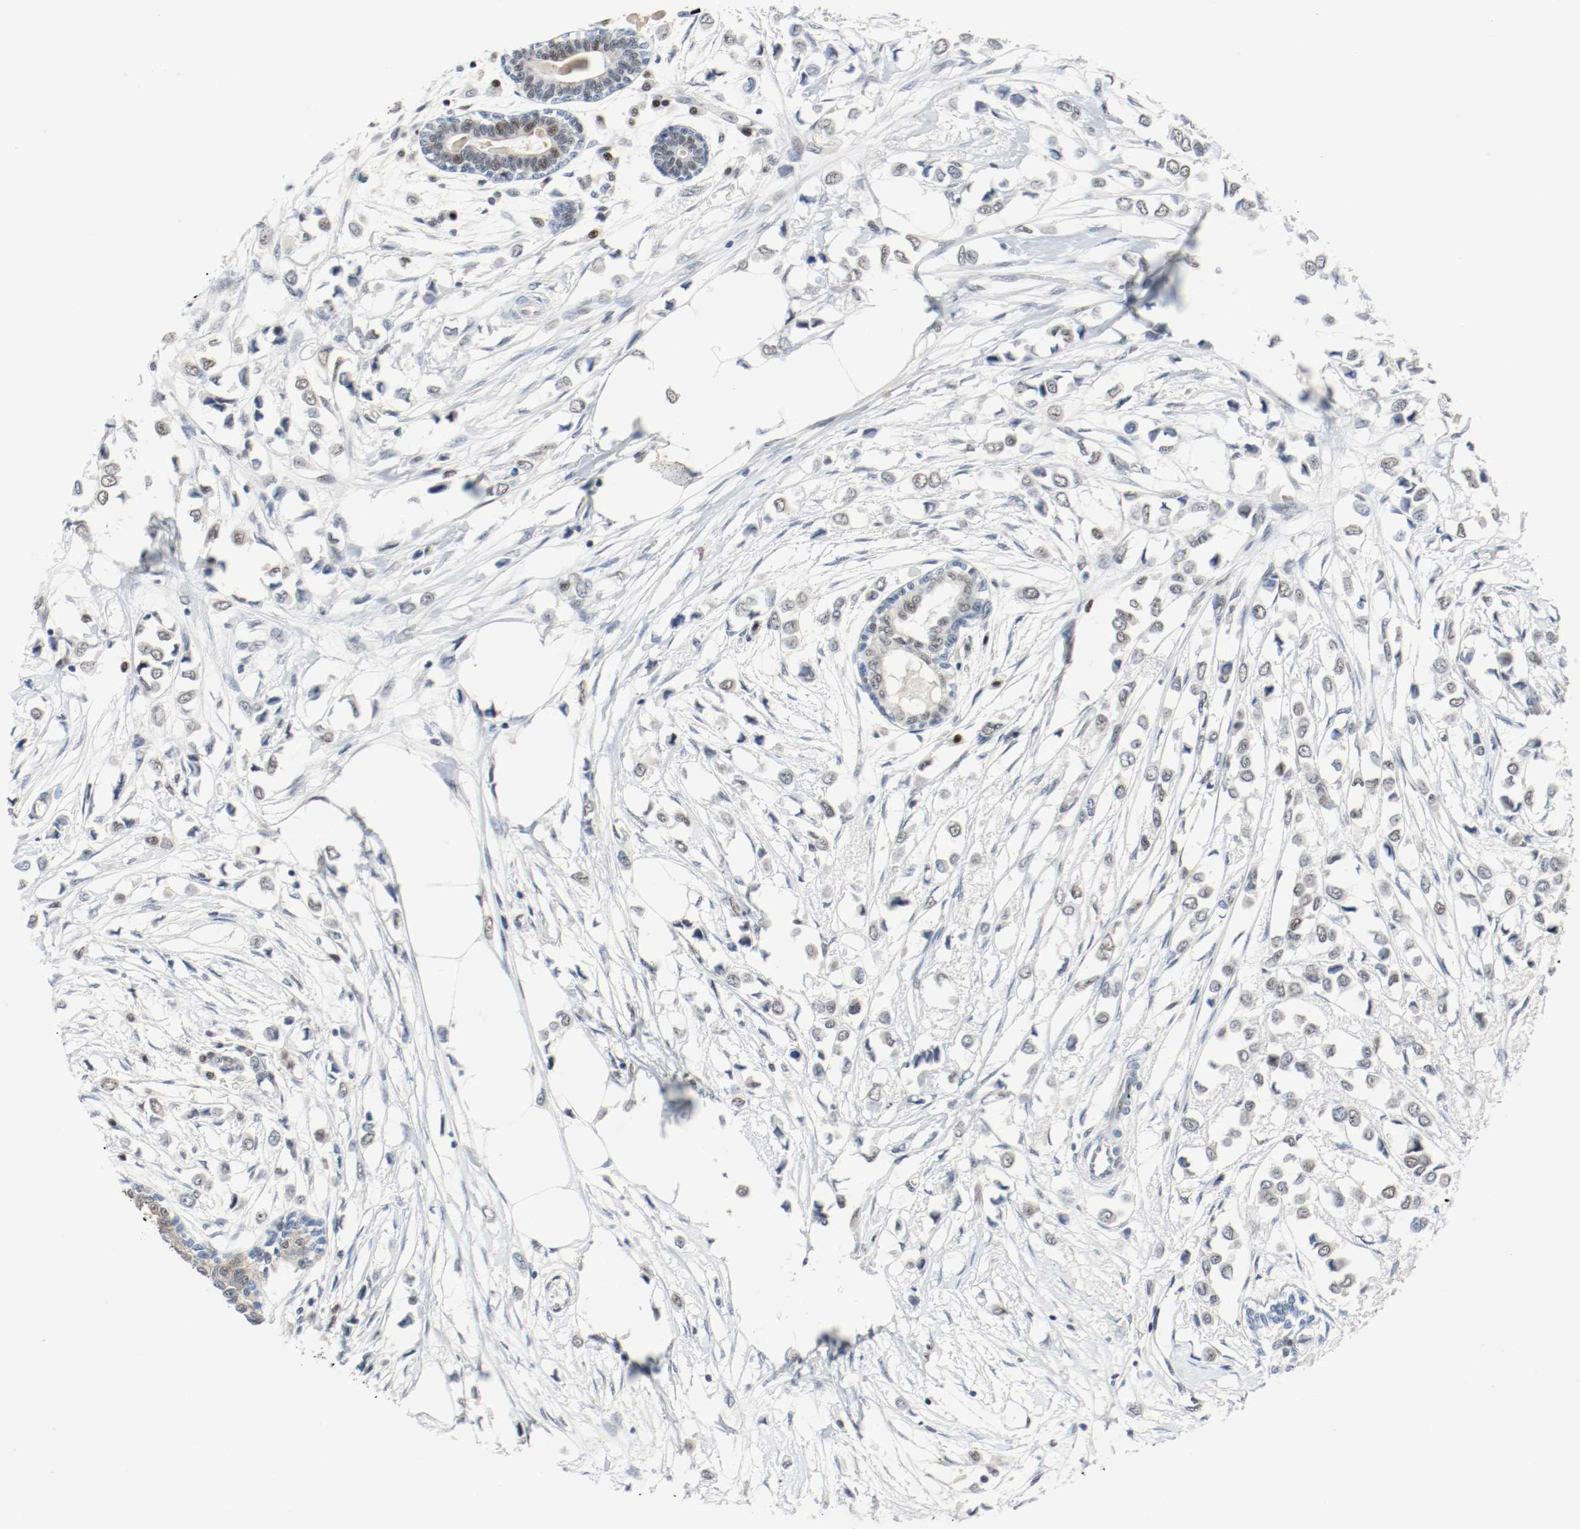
{"staining": {"intensity": "negative", "quantity": "none", "location": "none"}, "tissue": "breast cancer", "cell_type": "Tumor cells", "image_type": "cancer", "snomed": [{"axis": "morphology", "description": "Lobular carcinoma"}, {"axis": "topography", "description": "Breast"}], "caption": "Protein analysis of breast cancer (lobular carcinoma) shows no significant positivity in tumor cells.", "gene": "ASH1L", "patient": {"sex": "female", "age": 51}}